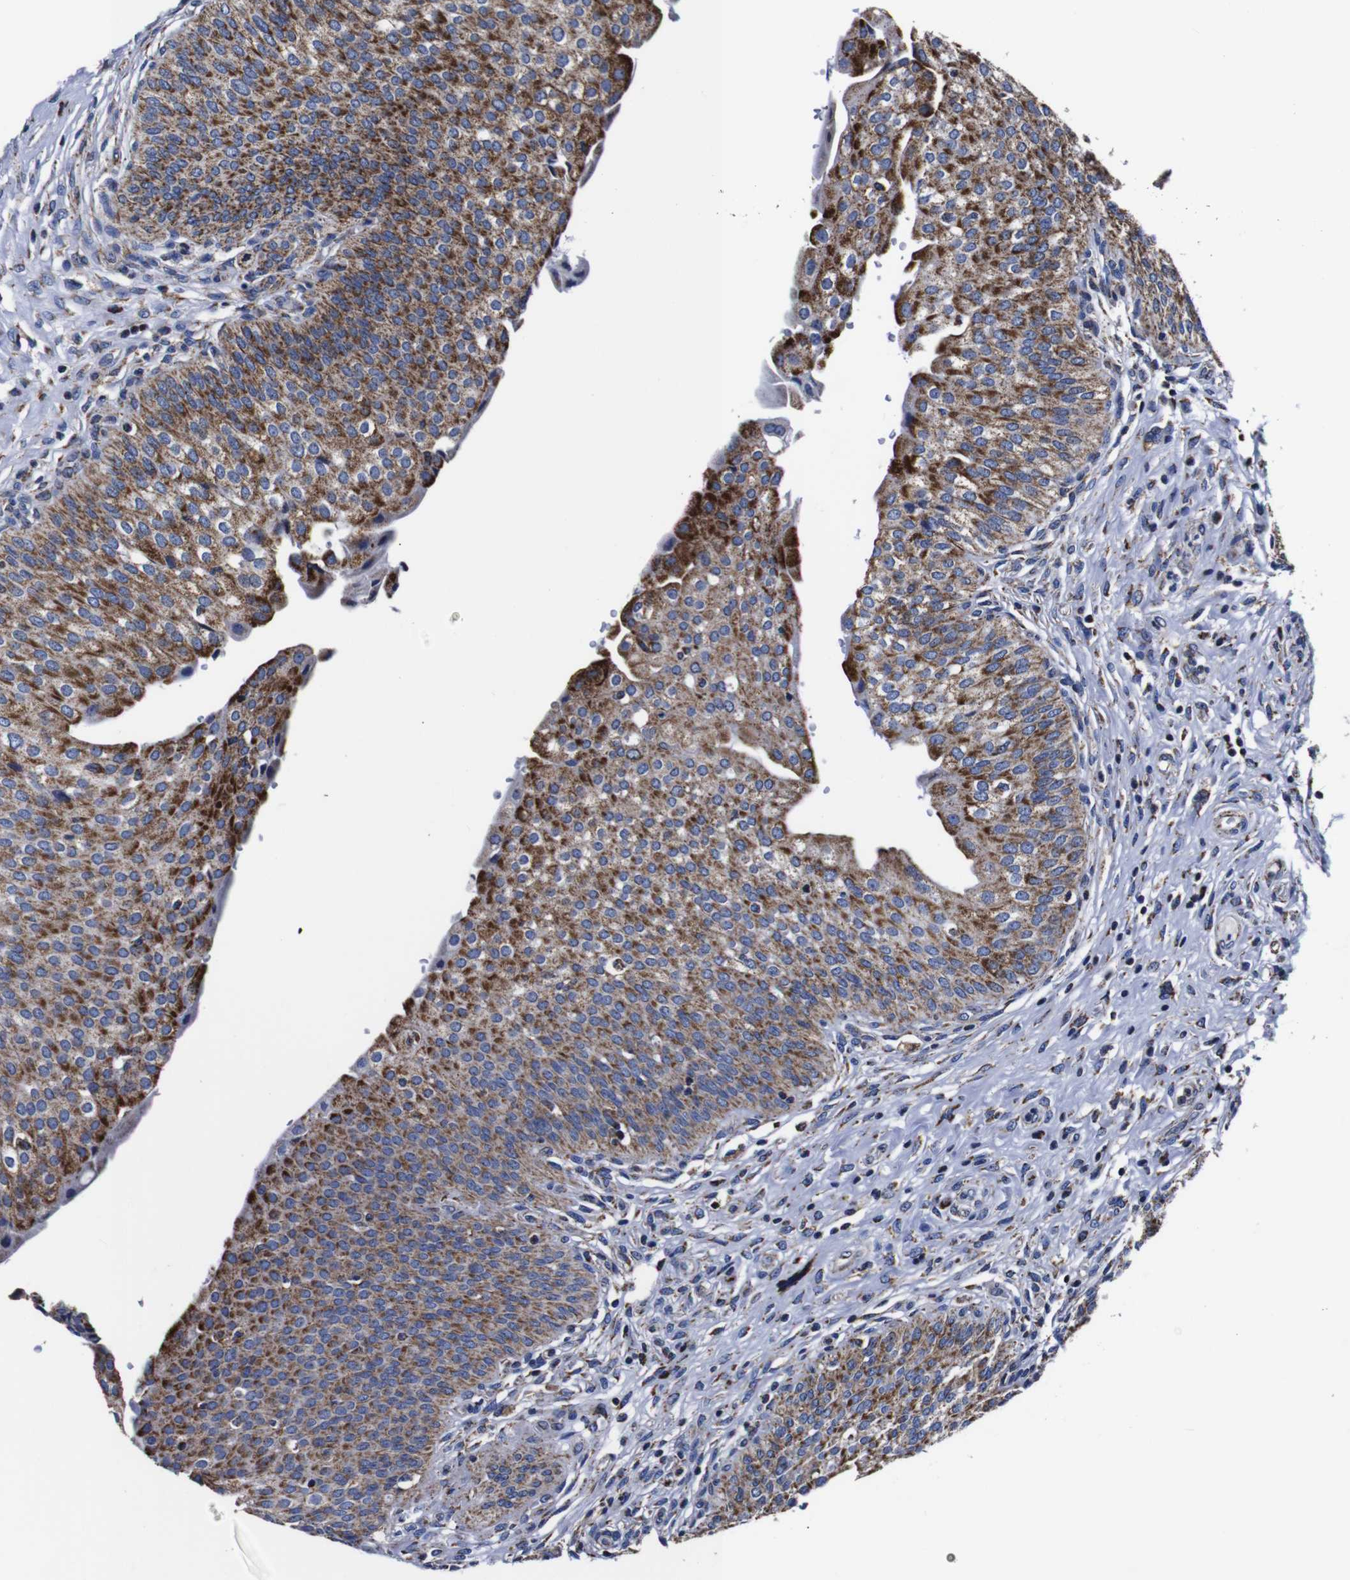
{"staining": {"intensity": "moderate", "quantity": ">75%", "location": "cytoplasmic/membranous"}, "tissue": "urinary bladder", "cell_type": "Urothelial cells", "image_type": "normal", "snomed": [{"axis": "morphology", "description": "Normal tissue, NOS"}, {"axis": "topography", "description": "Urinary bladder"}], "caption": "Immunohistochemistry (IHC) micrograph of benign urinary bladder stained for a protein (brown), which exhibits medium levels of moderate cytoplasmic/membranous expression in about >75% of urothelial cells.", "gene": "FKBP9", "patient": {"sex": "male", "age": 46}}